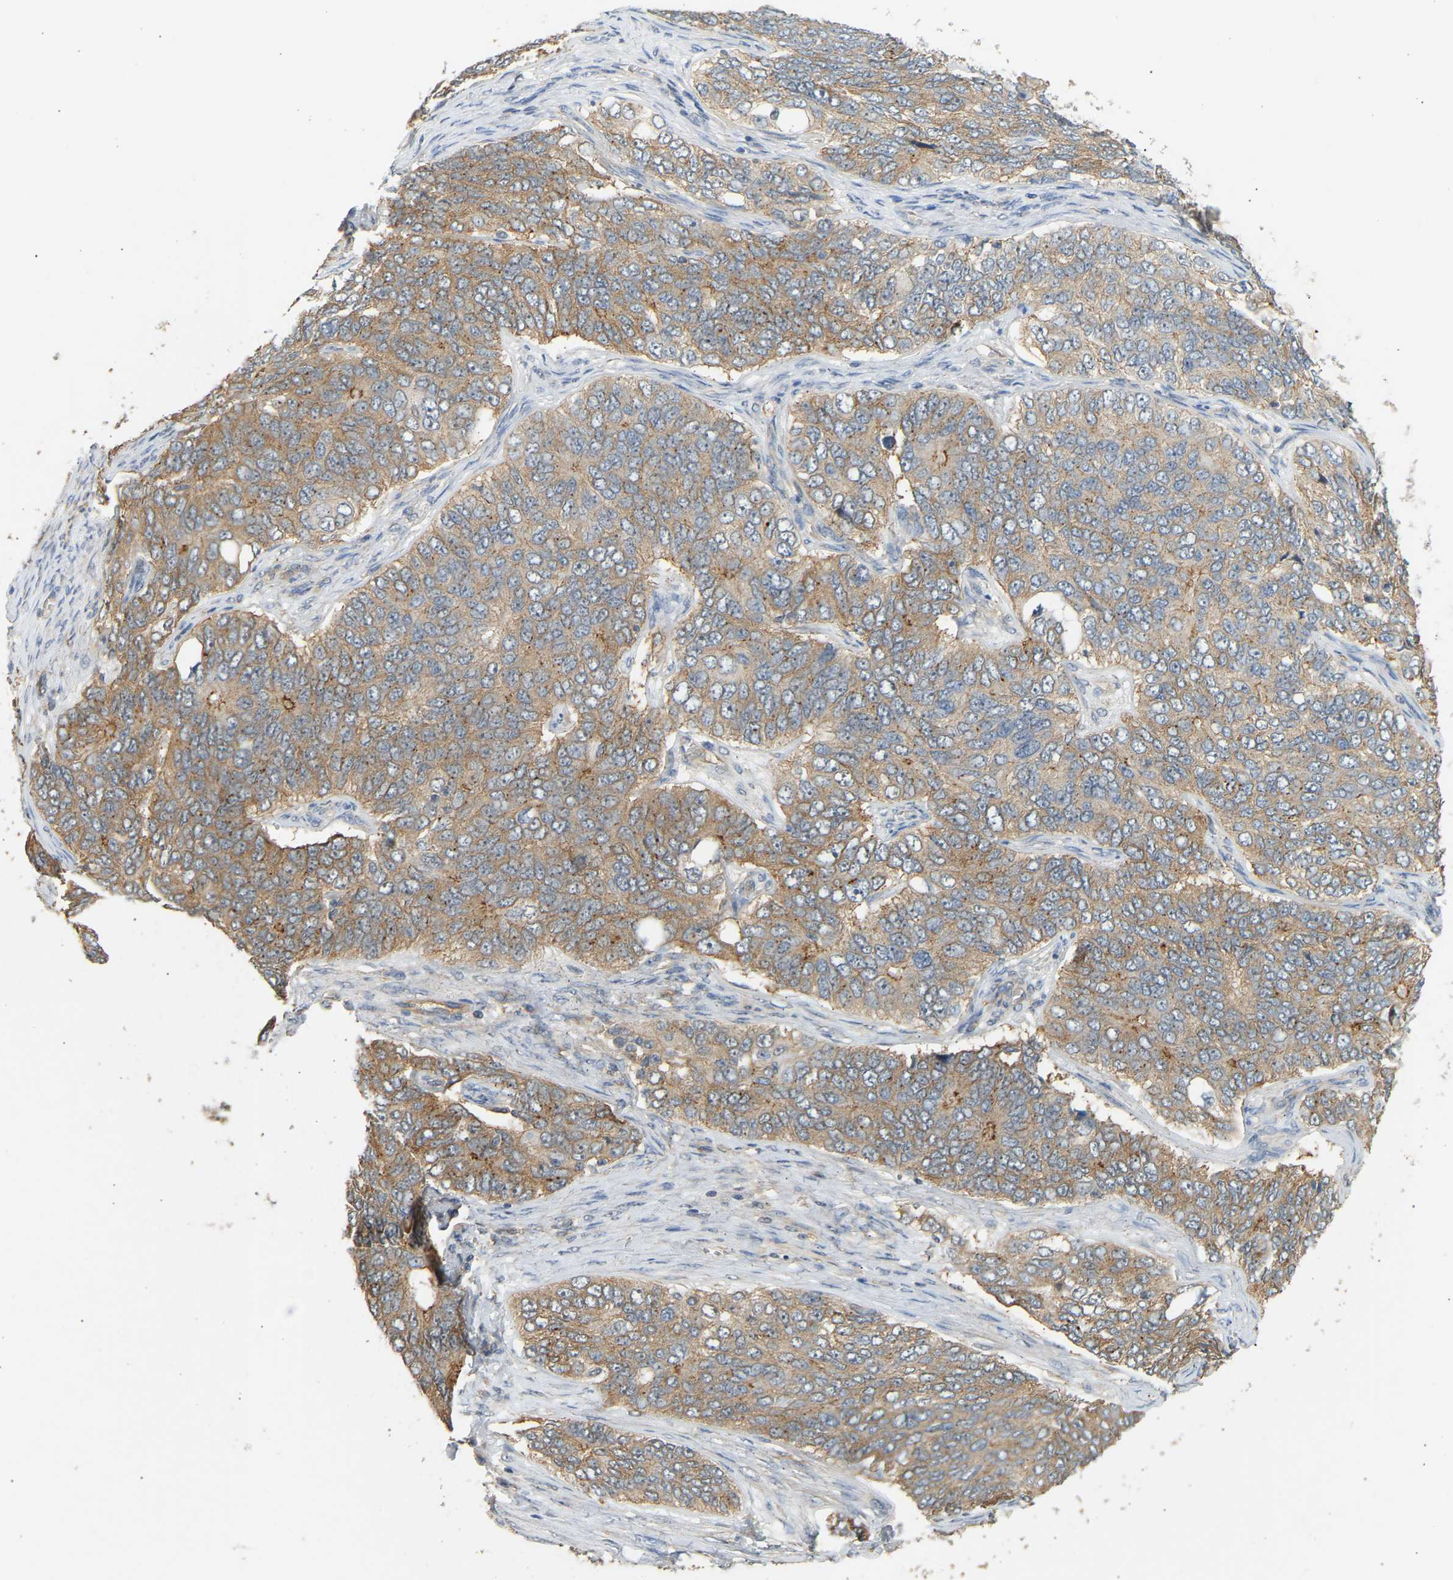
{"staining": {"intensity": "weak", "quantity": ">75%", "location": "cytoplasmic/membranous"}, "tissue": "ovarian cancer", "cell_type": "Tumor cells", "image_type": "cancer", "snomed": [{"axis": "morphology", "description": "Carcinoma, endometroid"}, {"axis": "topography", "description": "Ovary"}], "caption": "Tumor cells display low levels of weak cytoplasmic/membranous staining in approximately >75% of cells in ovarian cancer.", "gene": "RGL1", "patient": {"sex": "female", "age": 51}}